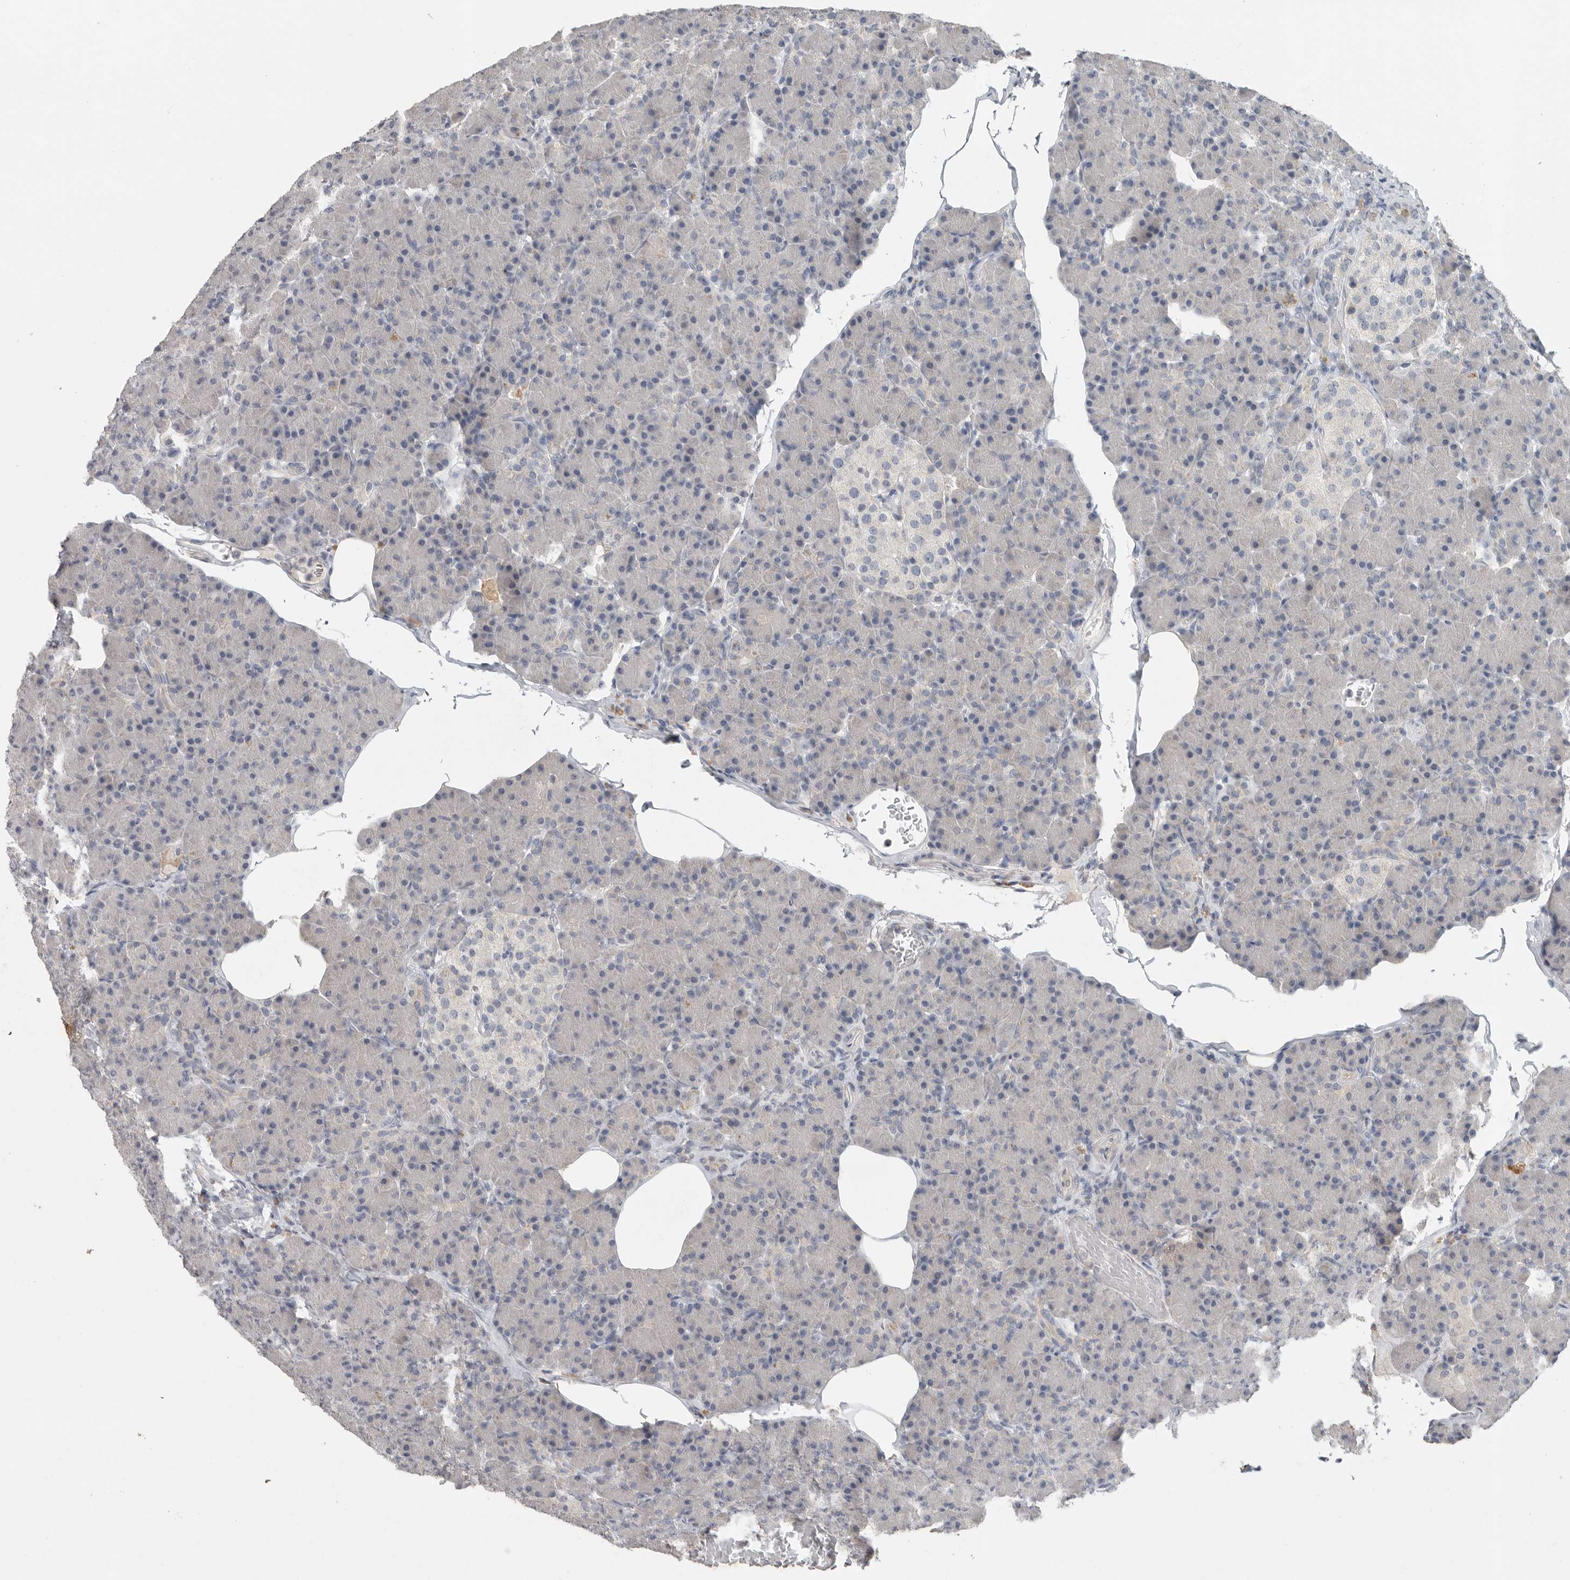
{"staining": {"intensity": "negative", "quantity": "none", "location": "none"}, "tissue": "pancreas", "cell_type": "Exocrine glandular cells", "image_type": "normal", "snomed": [{"axis": "morphology", "description": "Normal tissue, NOS"}, {"axis": "topography", "description": "Pancreas"}], "caption": "A high-resolution histopathology image shows immunohistochemistry staining of benign pancreas, which displays no significant positivity in exocrine glandular cells. (Brightfield microscopy of DAB (3,3'-diaminobenzidine) immunohistochemistry (IHC) at high magnification).", "gene": "REG4", "patient": {"sex": "female", "age": 43}}